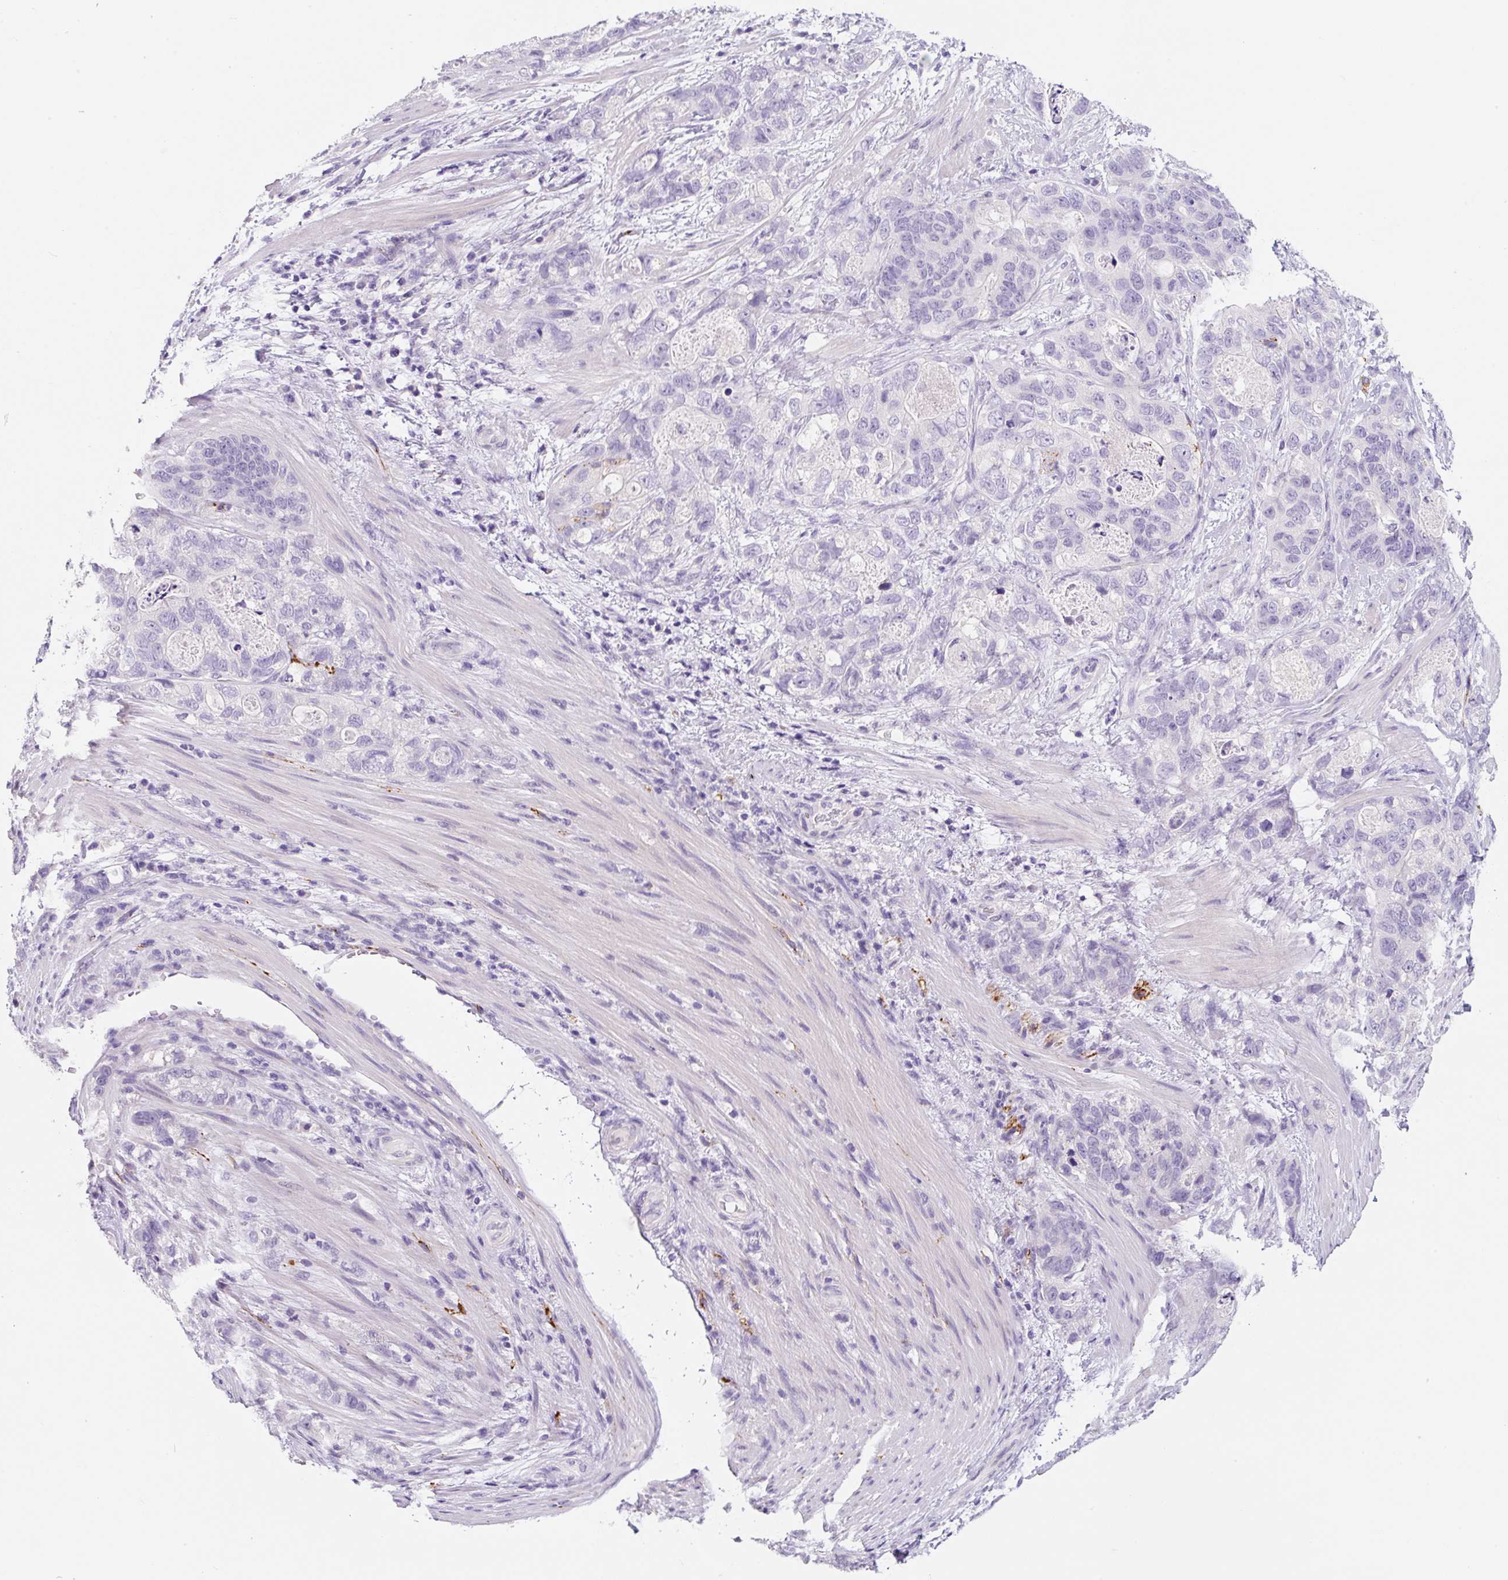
{"staining": {"intensity": "negative", "quantity": "none", "location": "none"}, "tissue": "stomach cancer", "cell_type": "Tumor cells", "image_type": "cancer", "snomed": [{"axis": "morphology", "description": "Normal tissue, NOS"}, {"axis": "morphology", "description": "Adenocarcinoma, NOS"}, {"axis": "topography", "description": "Stomach"}], "caption": "High magnification brightfield microscopy of stomach cancer (adenocarcinoma) stained with DAB (3,3'-diaminobenzidine) (brown) and counterstained with hematoxylin (blue): tumor cells show no significant staining.", "gene": "SYP", "patient": {"sex": "female", "age": 89}}